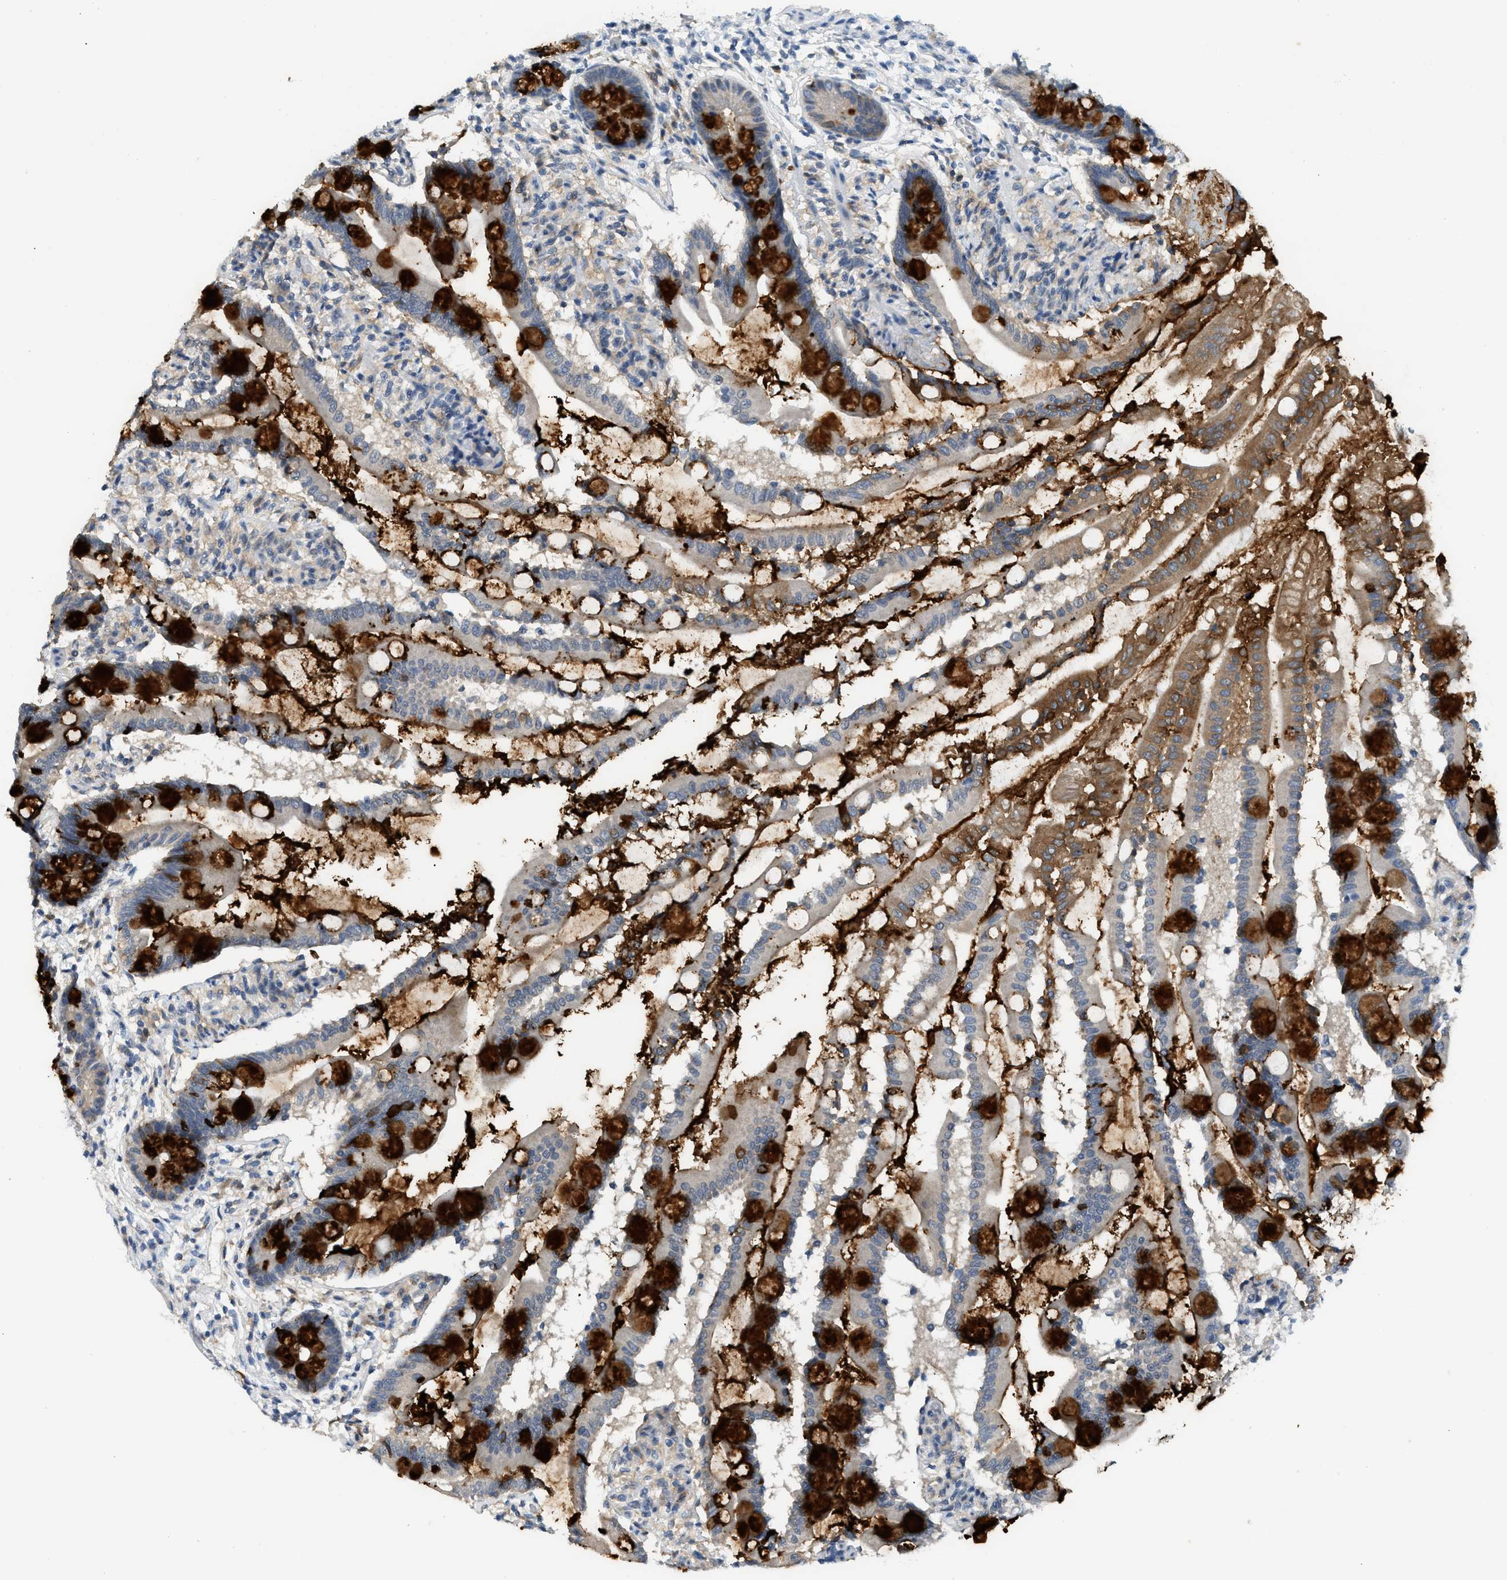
{"staining": {"intensity": "strong", "quantity": "25%-75%", "location": "cytoplasmic/membranous"}, "tissue": "small intestine", "cell_type": "Glandular cells", "image_type": "normal", "snomed": [{"axis": "morphology", "description": "Normal tissue, NOS"}, {"axis": "topography", "description": "Small intestine"}], "caption": "Protein analysis of normal small intestine displays strong cytoplasmic/membranous staining in about 25%-75% of glandular cells. (DAB = brown stain, brightfield microscopy at high magnification).", "gene": "RHBDF2", "patient": {"sex": "female", "age": 56}}